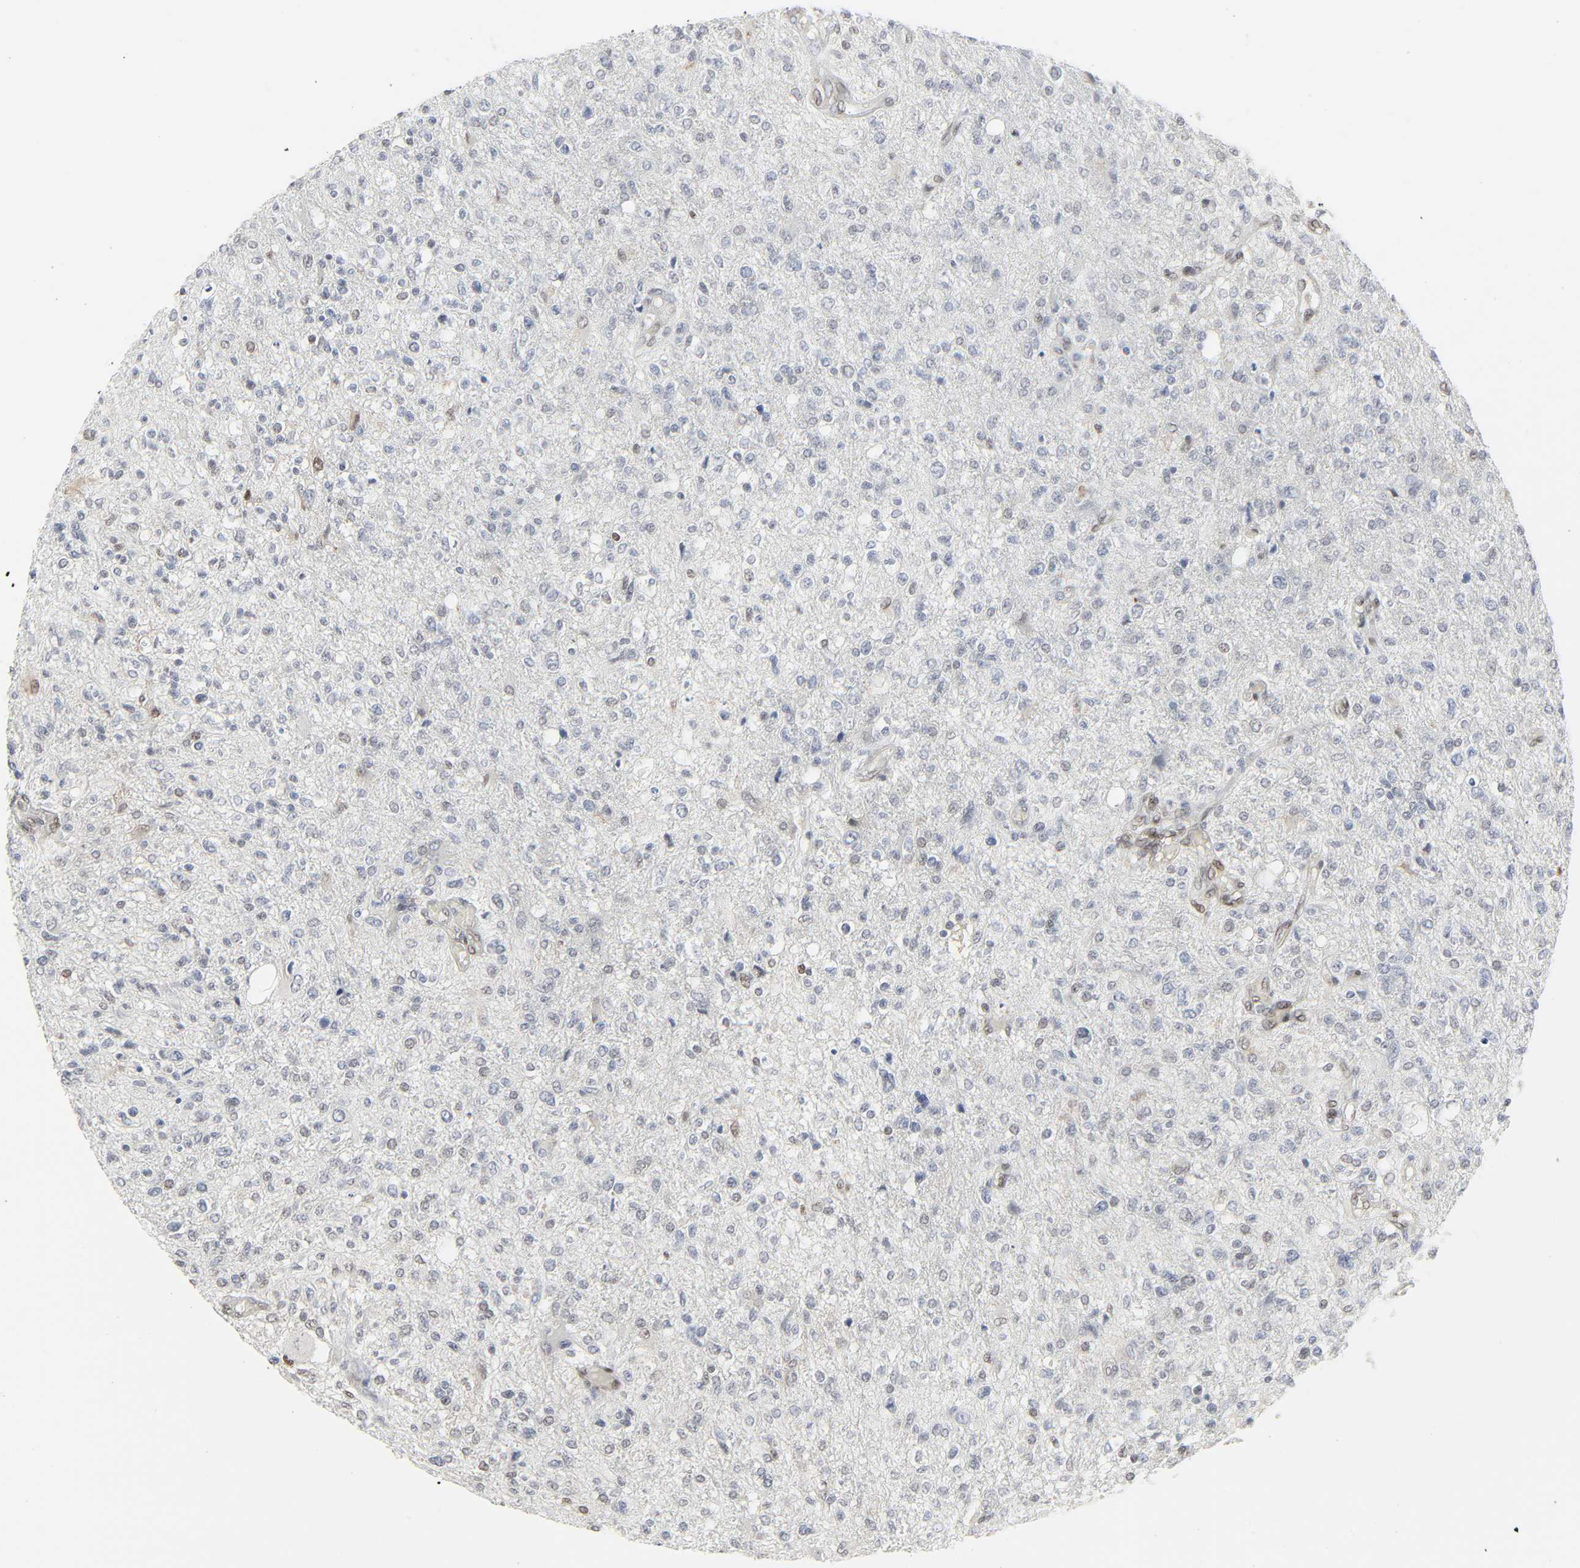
{"staining": {"intensity": "weak", "quantity": "<25%", "location": "nuclear"}, "tissue": "glioma", "cell_type": "Tumor cells", "image_type": "cancer", "snomed": [{"axis": "morphology", "description": "Glioma, malignant, High grade"}, {"axis": "topography", "description": "Cerebral cortex"}], "caption": "A micrograph of human malignant glioma (high-grade) is negative for staining in tumor cells.", "gene": "ZBTB16", "patient": {"sex": "male", "age": 76}}